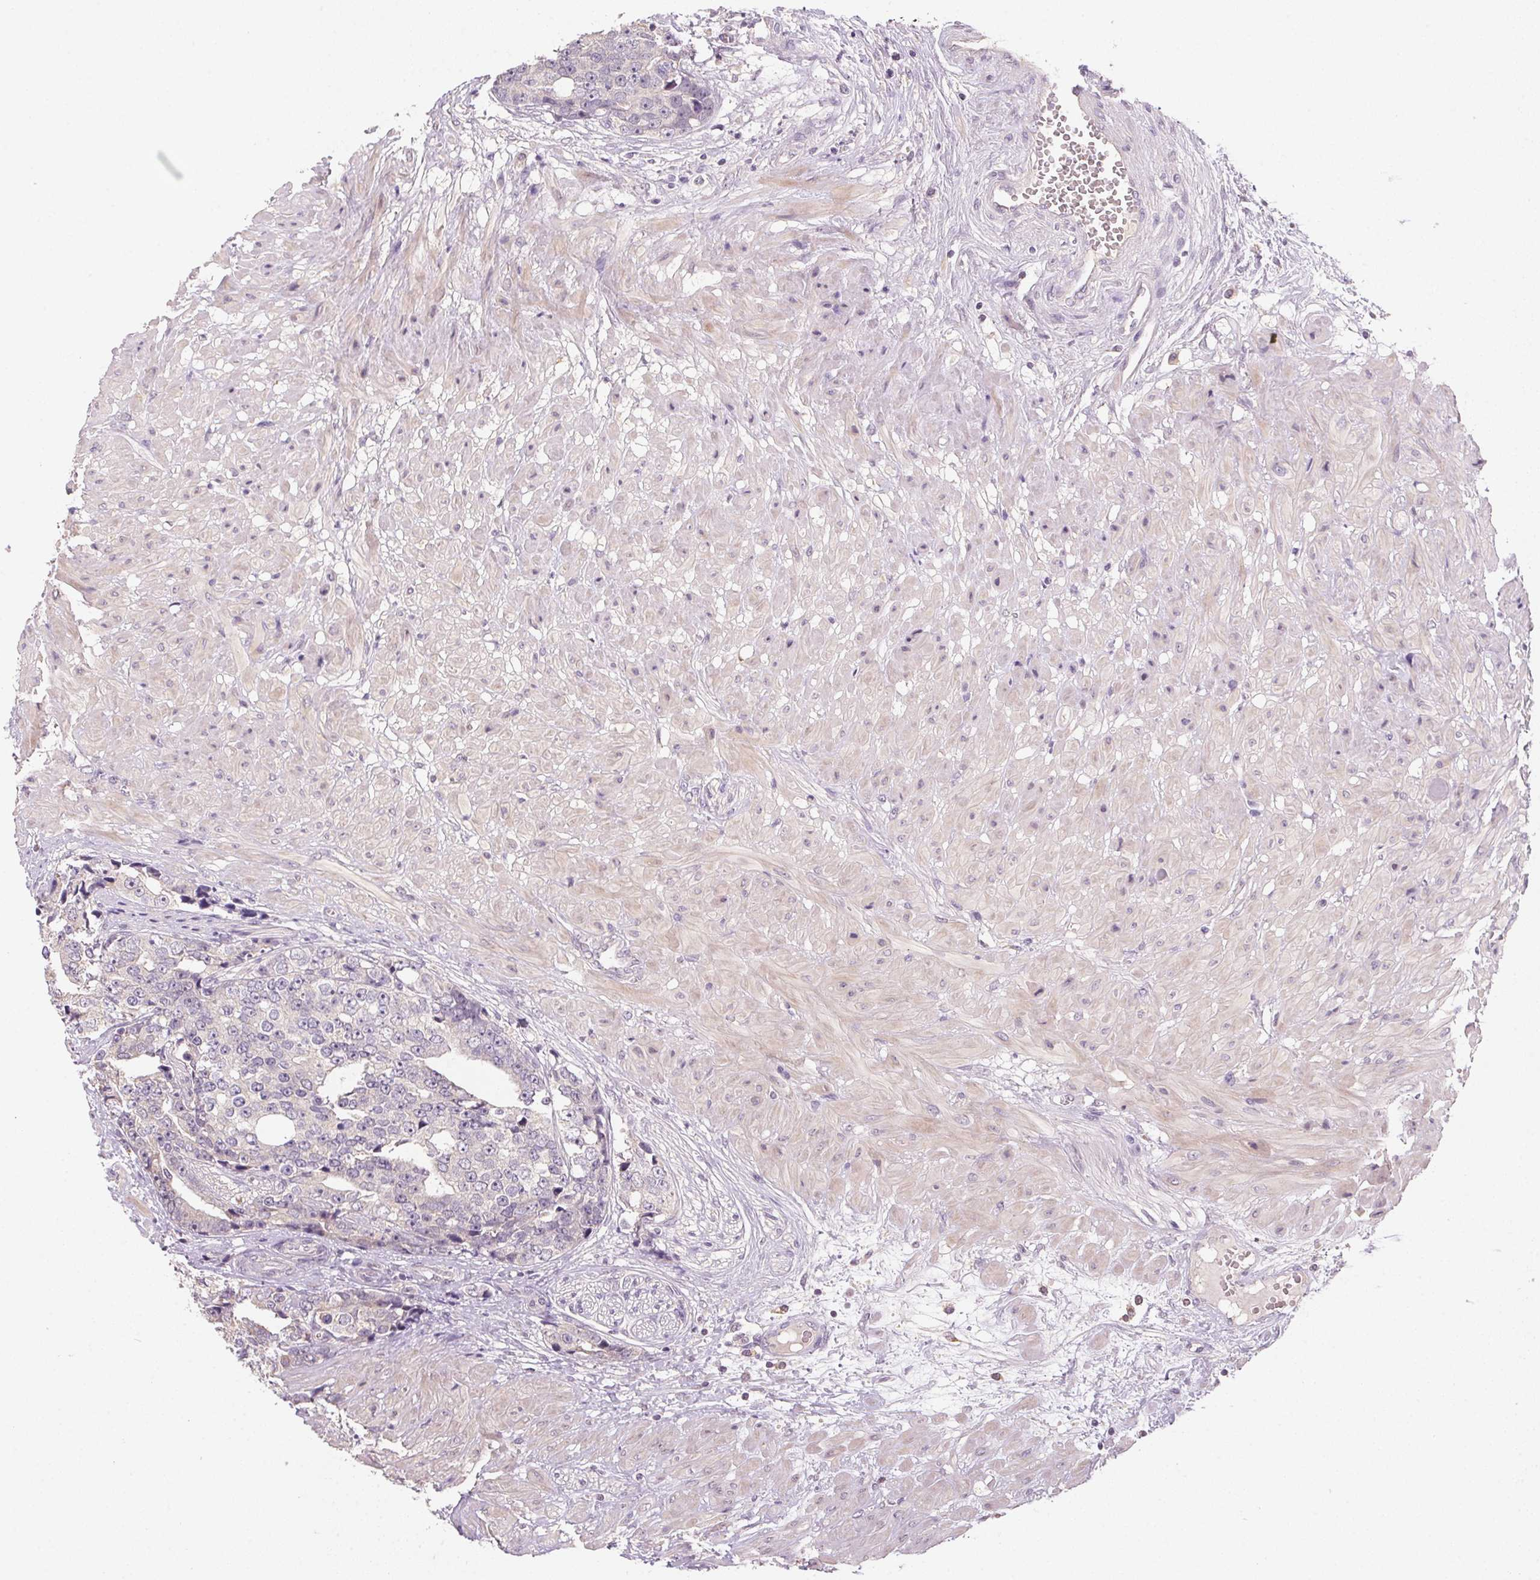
{"staining": {"intensity": "negative", "quantity": "none", "location": "none"}, "tissue": "prostate cancer", "cell_type": "Tumor cells", "image_type": "cancer", "snomed": [{"axis": "morphology", "description": "Adenocarcinoma, High grade"}, {"axis": "topography", "description": "Prostate"}], "caption": "Immunohistochemistry (IHC) of adenocarcinoma (high-grade) (prostate) displays no positivity in tumor cells.", "gene": "ALDH8A1", "patient": {"sex": "male", "age": 71}}